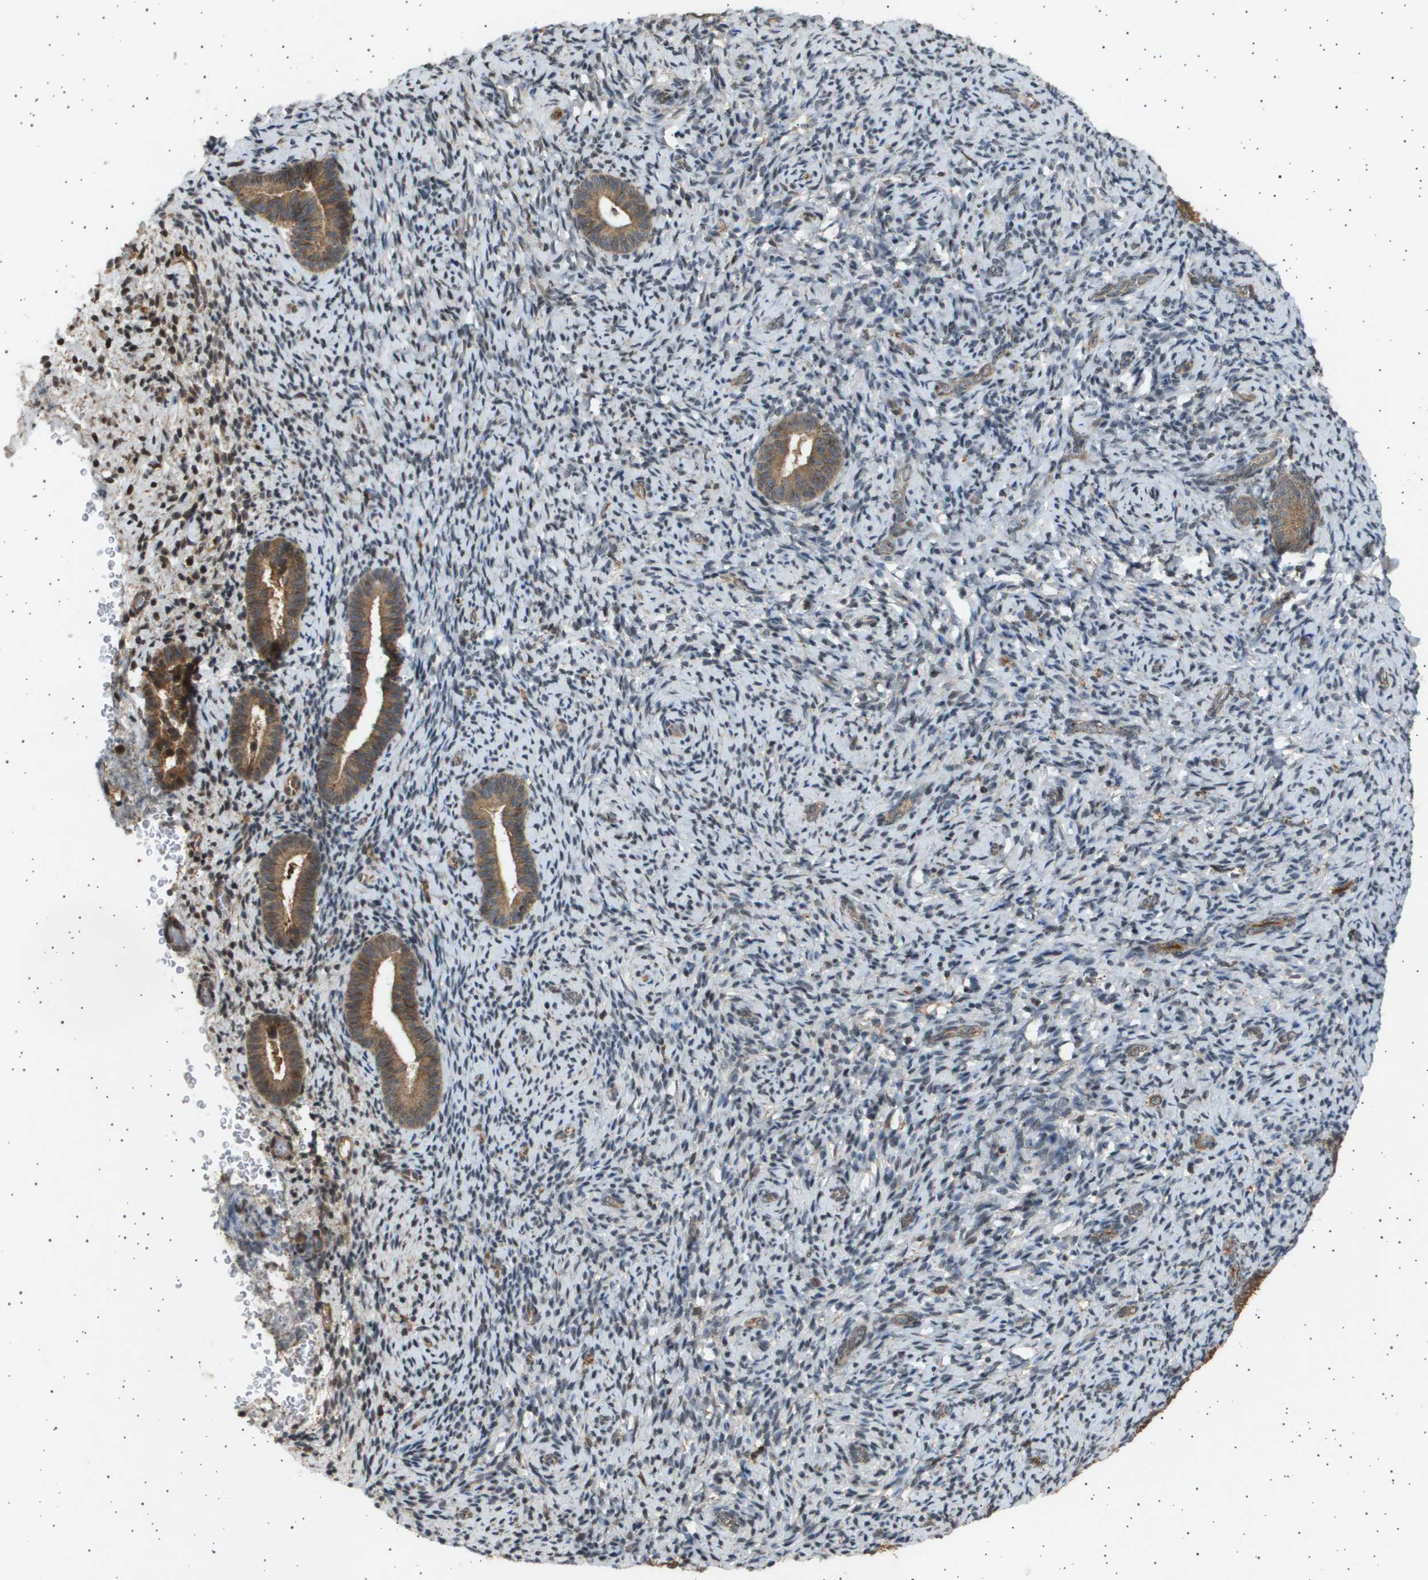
{"staining": {"intensity": "moderate", "quantity": "<25%", "location": "cytoplasmic/membranous"}, "tissue": "endometrium", "cell_type": "Cells in endometrial stroma", "image_type": "normal", "snomed": [{"axis": "morphology", "description": "Normal tissue, NOS"}, {"axis": "topography", "description": "Endometrium"}], "caption": "Immunohistochemical staining of normal human endometrium displays <25% levels of moderate cytoplasmic/membranous protein staining in about <25% of cells in endometrial stroma.", "gene": "TNRC6A", "patient": {"sex": "female", "age": 51}}